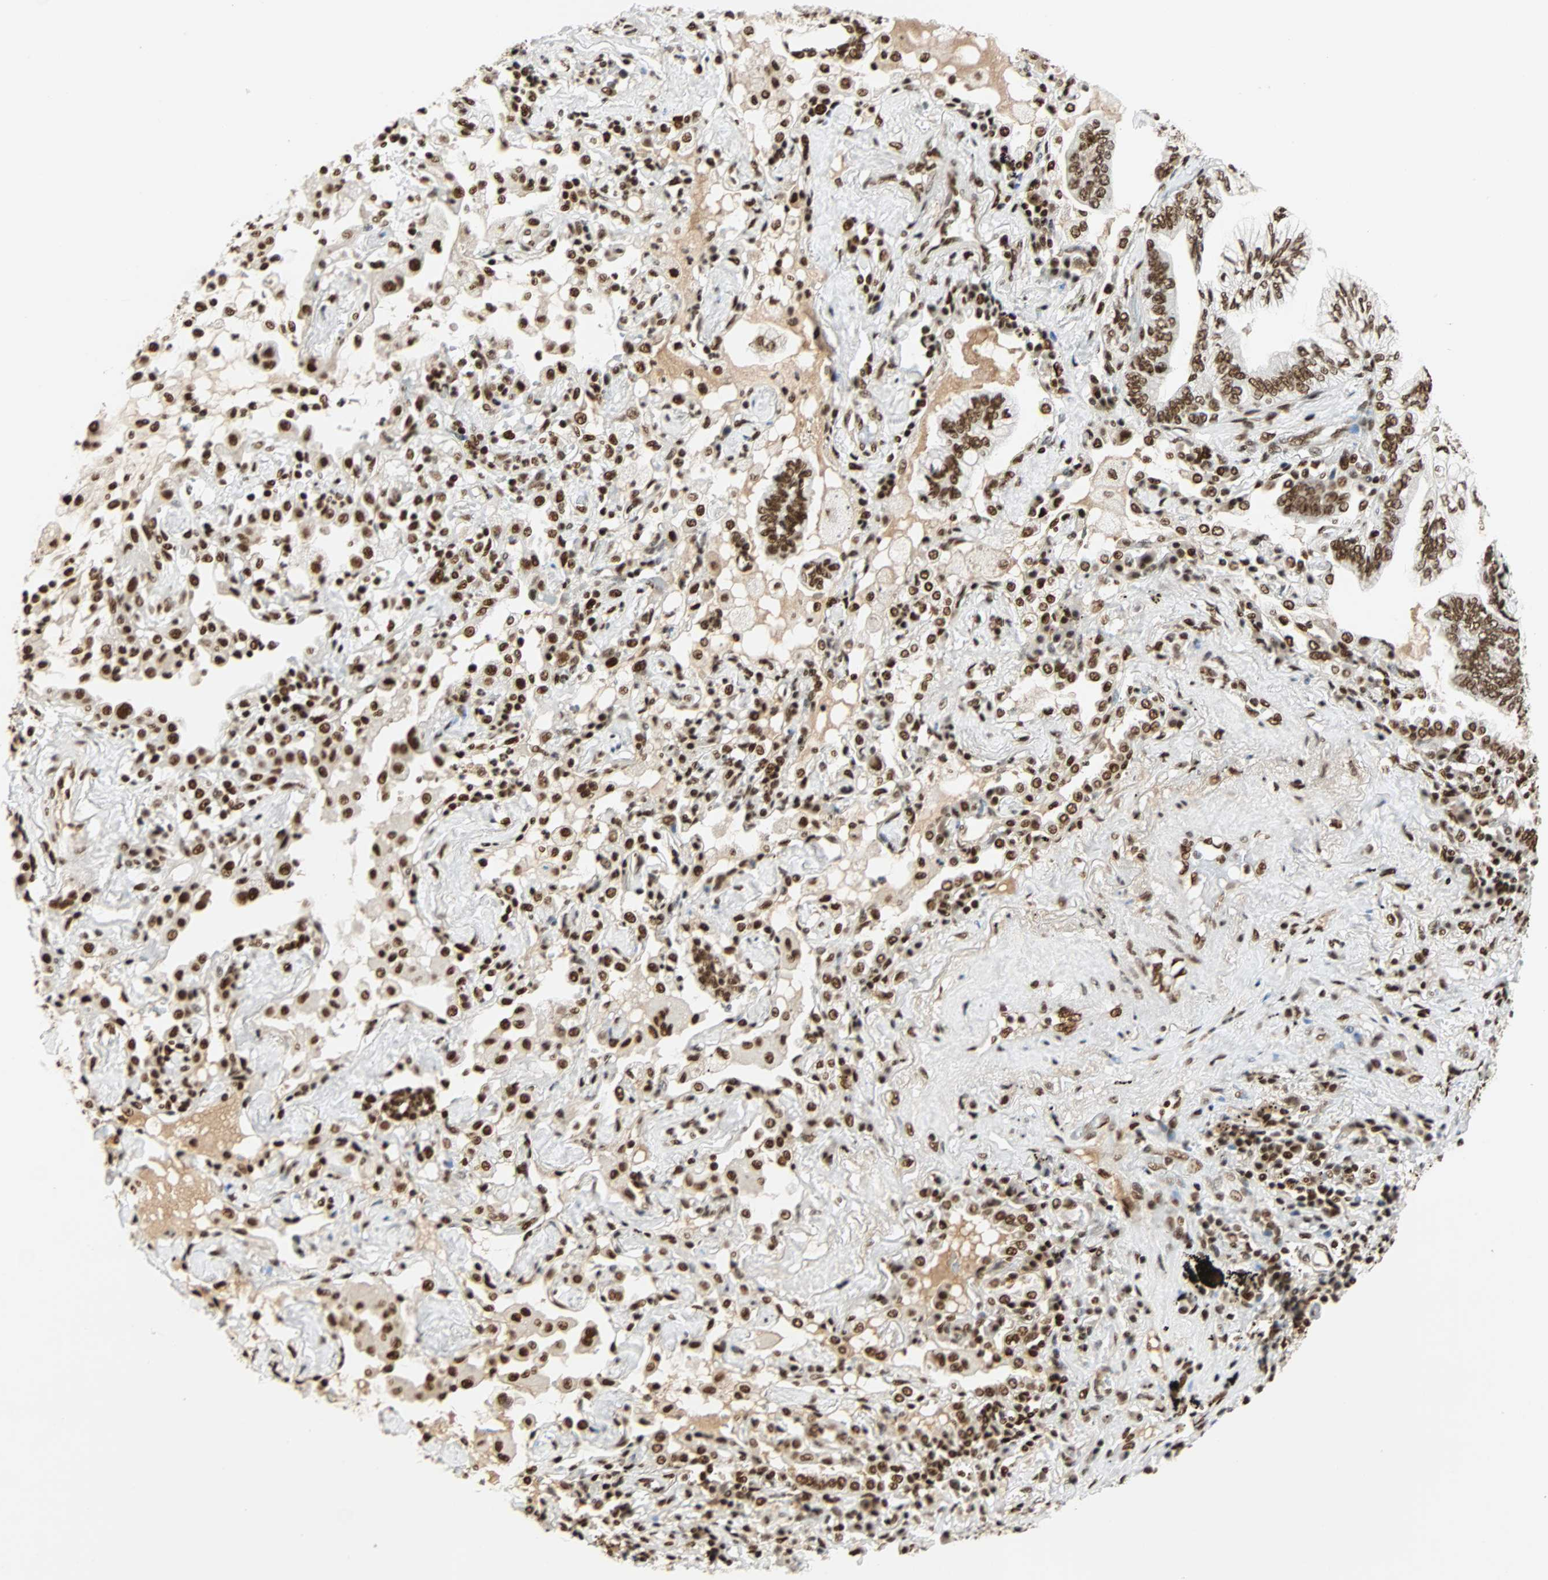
{"staining": {"intensity": "moderate", "quantity": ">75%", "location": "nuclear"}, "tissue": "lung cancer", "cell_type": "Tumor cells", "image_type": "cancer", "snomed": [{"axis": "morphology", "description": "Normal tissue, NOS"}, {"axis": "morphology", "description": "Adenocarcinoma, NOS"}, {"axis": "topography", "description": "Bronchus"}, {"axis": "topography", "description": "Lung"}], "caption": "Moderate nuclear protein positivity is present in about >75% of tumor cells in lung adenocarcinoma. The staining is performed using DAB (3,3'-diaminobenzidine) brown chromogen to label protein expression. The nuclei are counter-stained blue using hematoxylin.", "gene": "CDK12", "patient": {"sex": "female", "age": 70}}